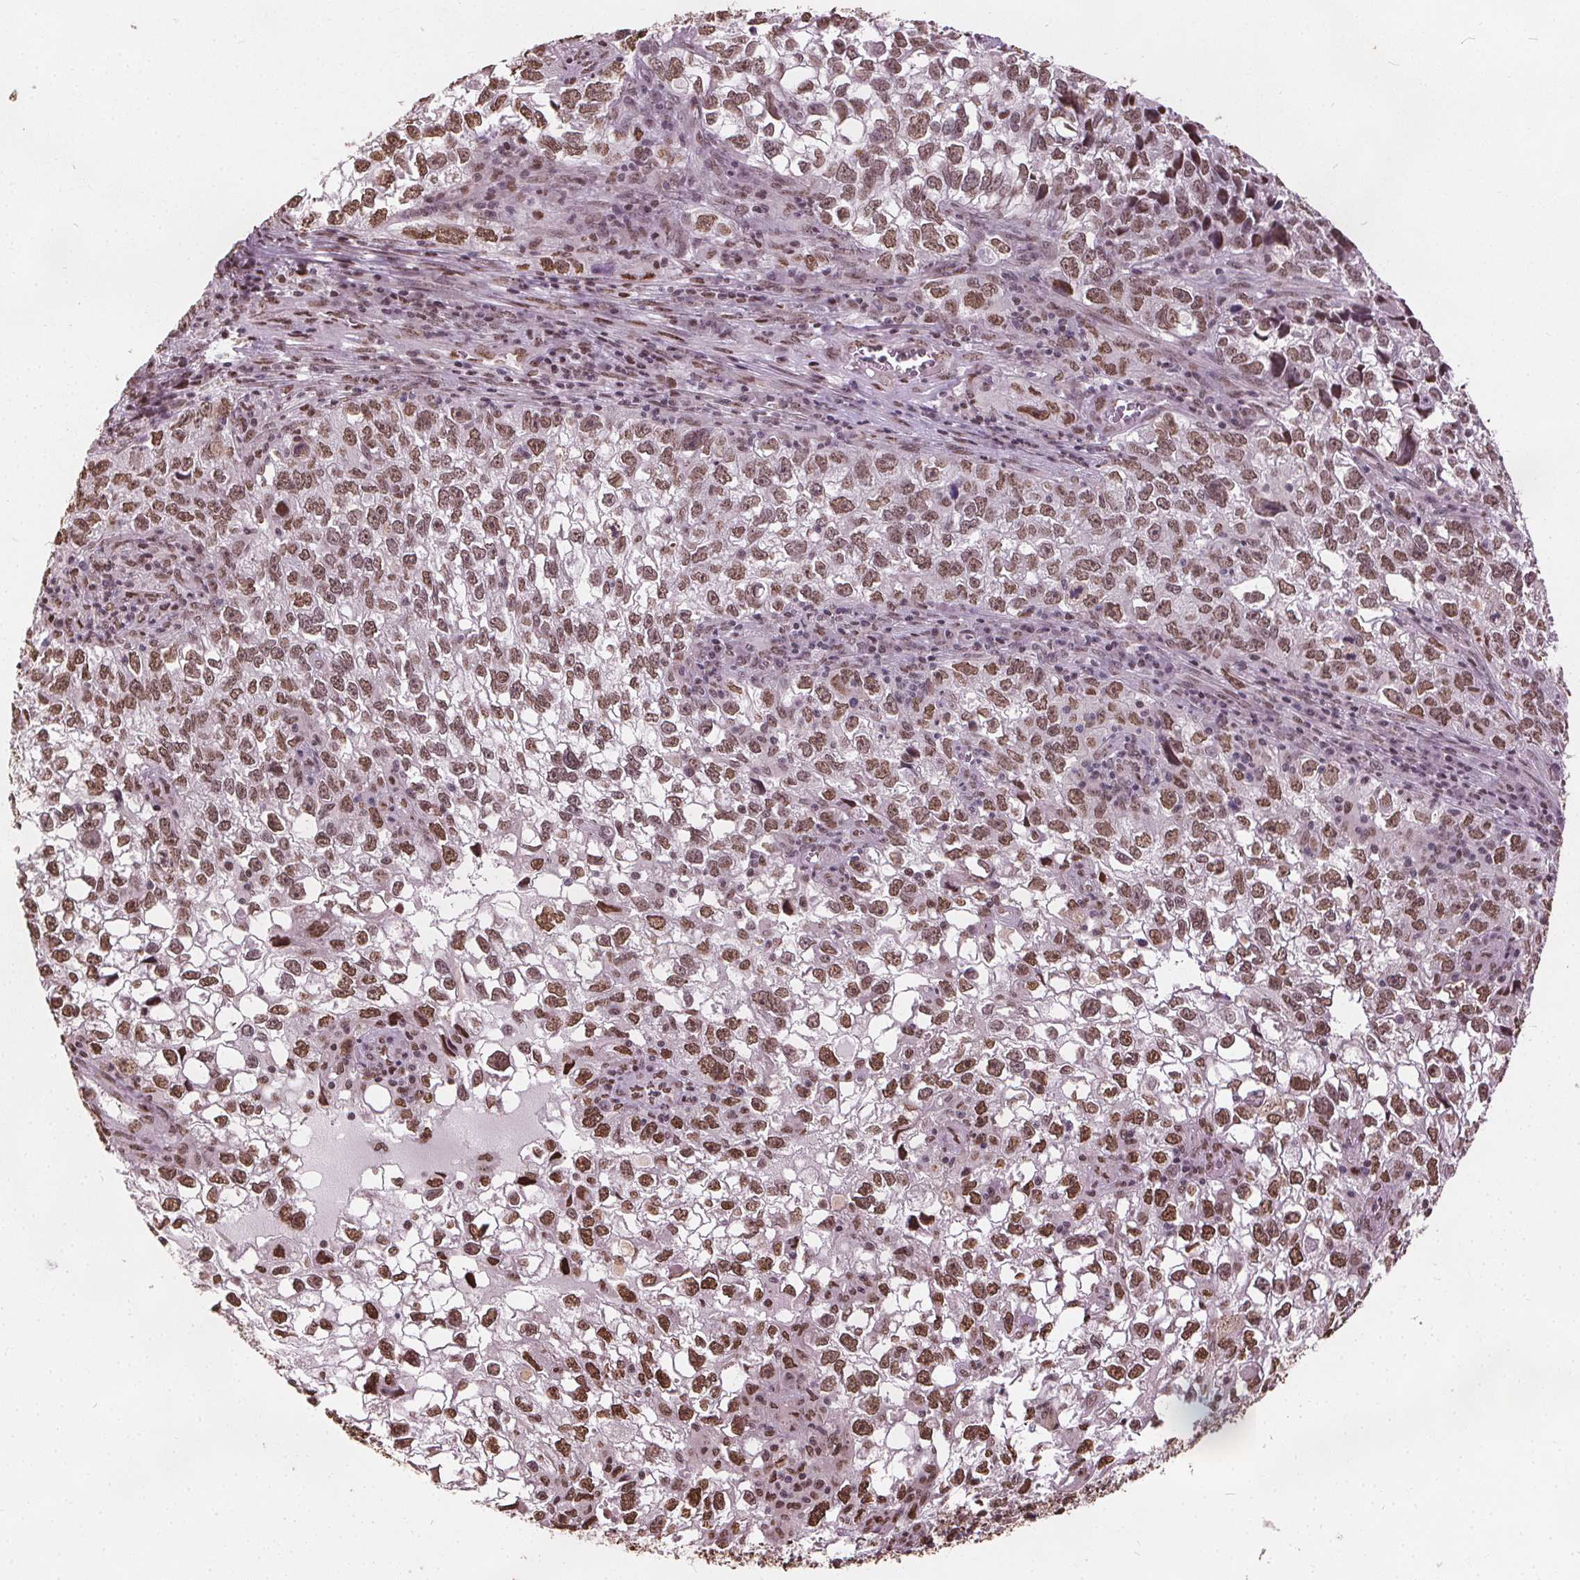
{"staining": {"intensity": "moderate", "quantity": ">75%", "location": "nuclear"}, "tissue": "cervical cancer", "cell_type": "Tumor cells", "image_type": "cancer", "snomed": [{"axis": "morphology", "description": "Squamous cell carcinoma, NOS"}, {"axis": "topography", "description": "Cervix"}], "caption": "An IHC image of neoplastic tissue is shown. Protein staining in brown highlights moderate nuclear positivity in cervical squamous cell carcinoma within tumor cells.", "gene": "ISLR2", "patient": {"sex": "female", "age": 55}}